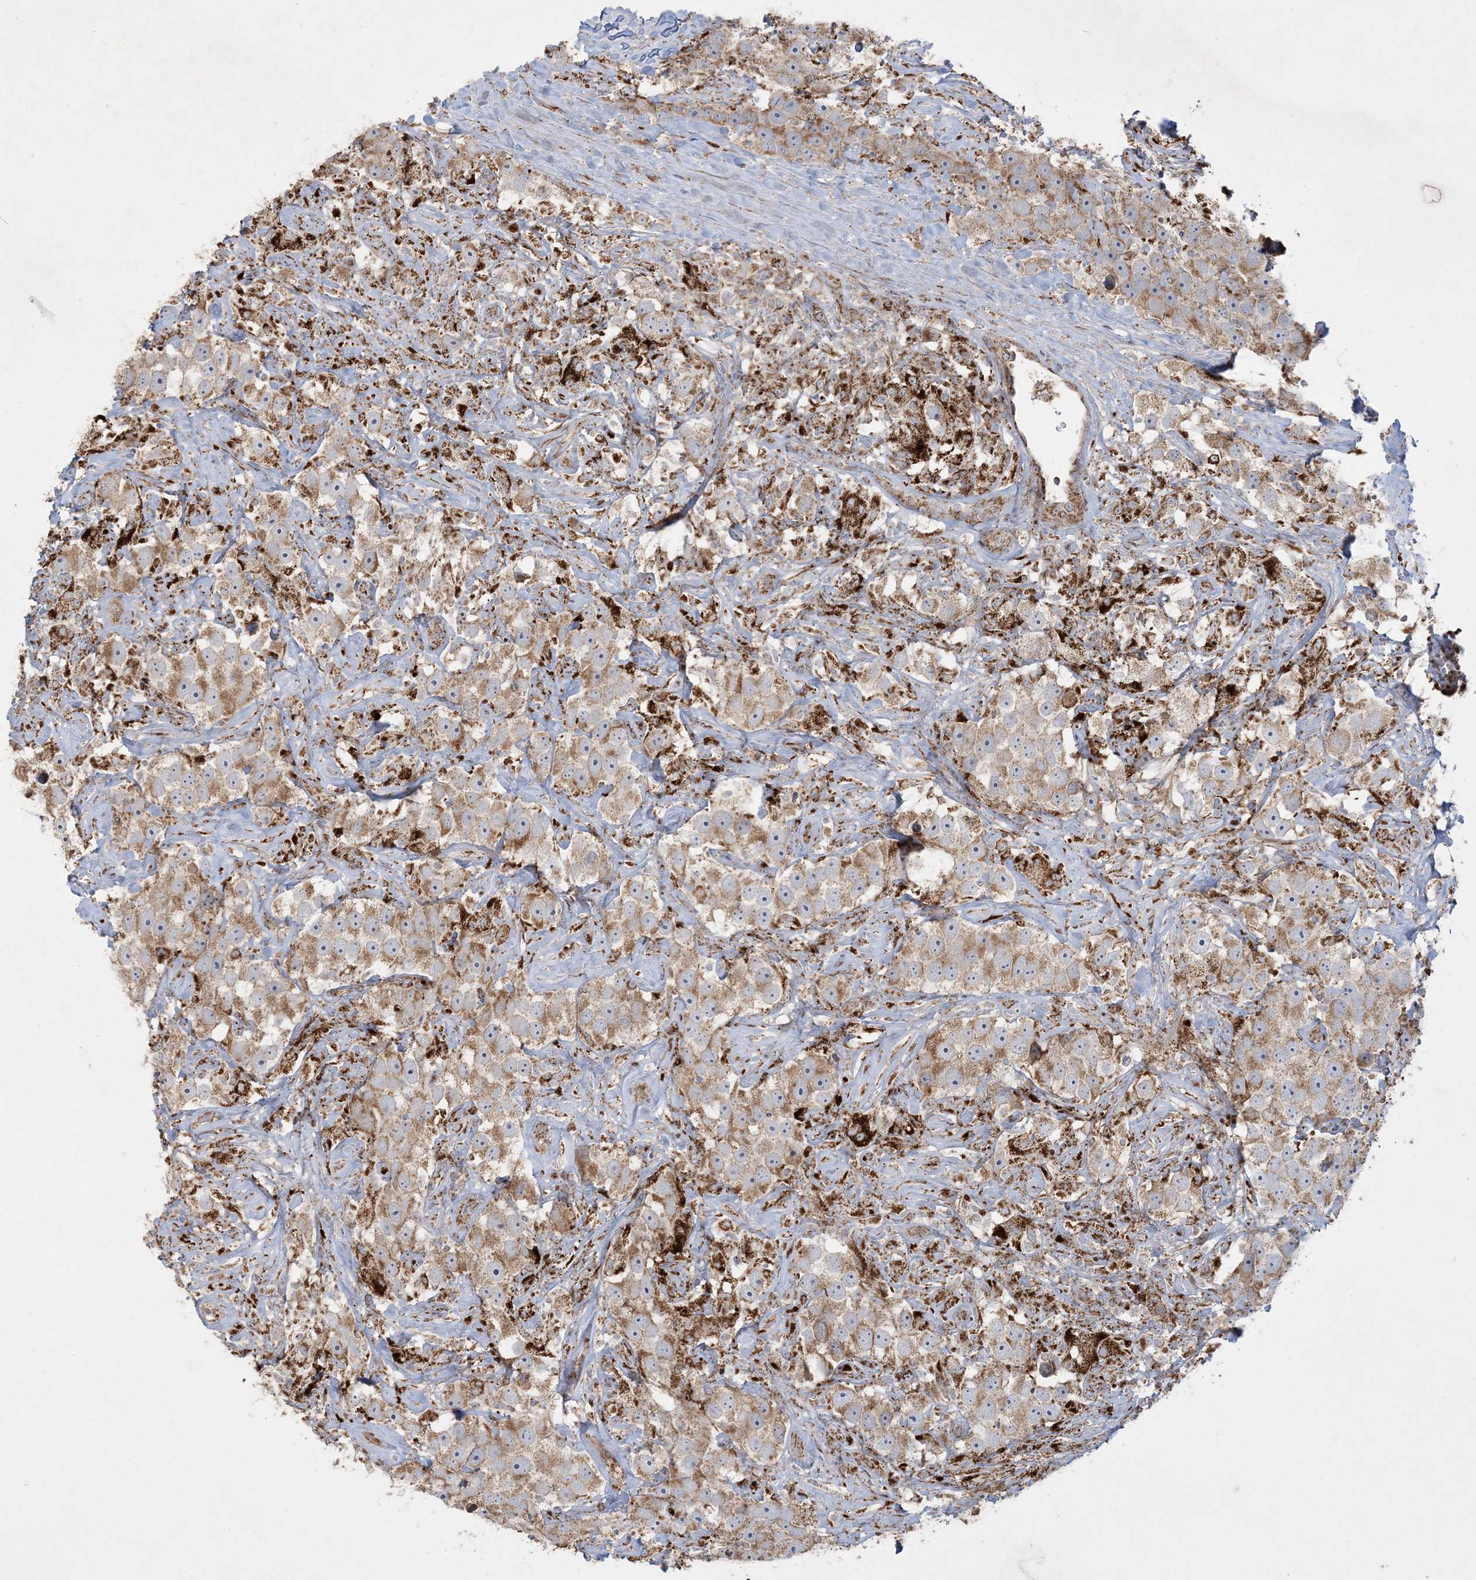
{"staining": {"intensity": "moderate", "quantity": ">75%", "location": "cytoplasmic/membranous"}, "tissue": "testis cancer", "cell_type": "Tumor cells", "image_type": "cancer", "snomed": [{"axis": "morphology", "description": "Seminoma, NOS"}, {"axis": "topography", "description": "Testis"}], "caption": "Immunohistochemical staining of human testis cancer (seminoma) shows medium levels of moderate cytoplasmic/membranous protein expression in approximately >75% of tumor cells.", "gene": "NDUFAF3", "patient": {"sex": "male", "age": 49}}